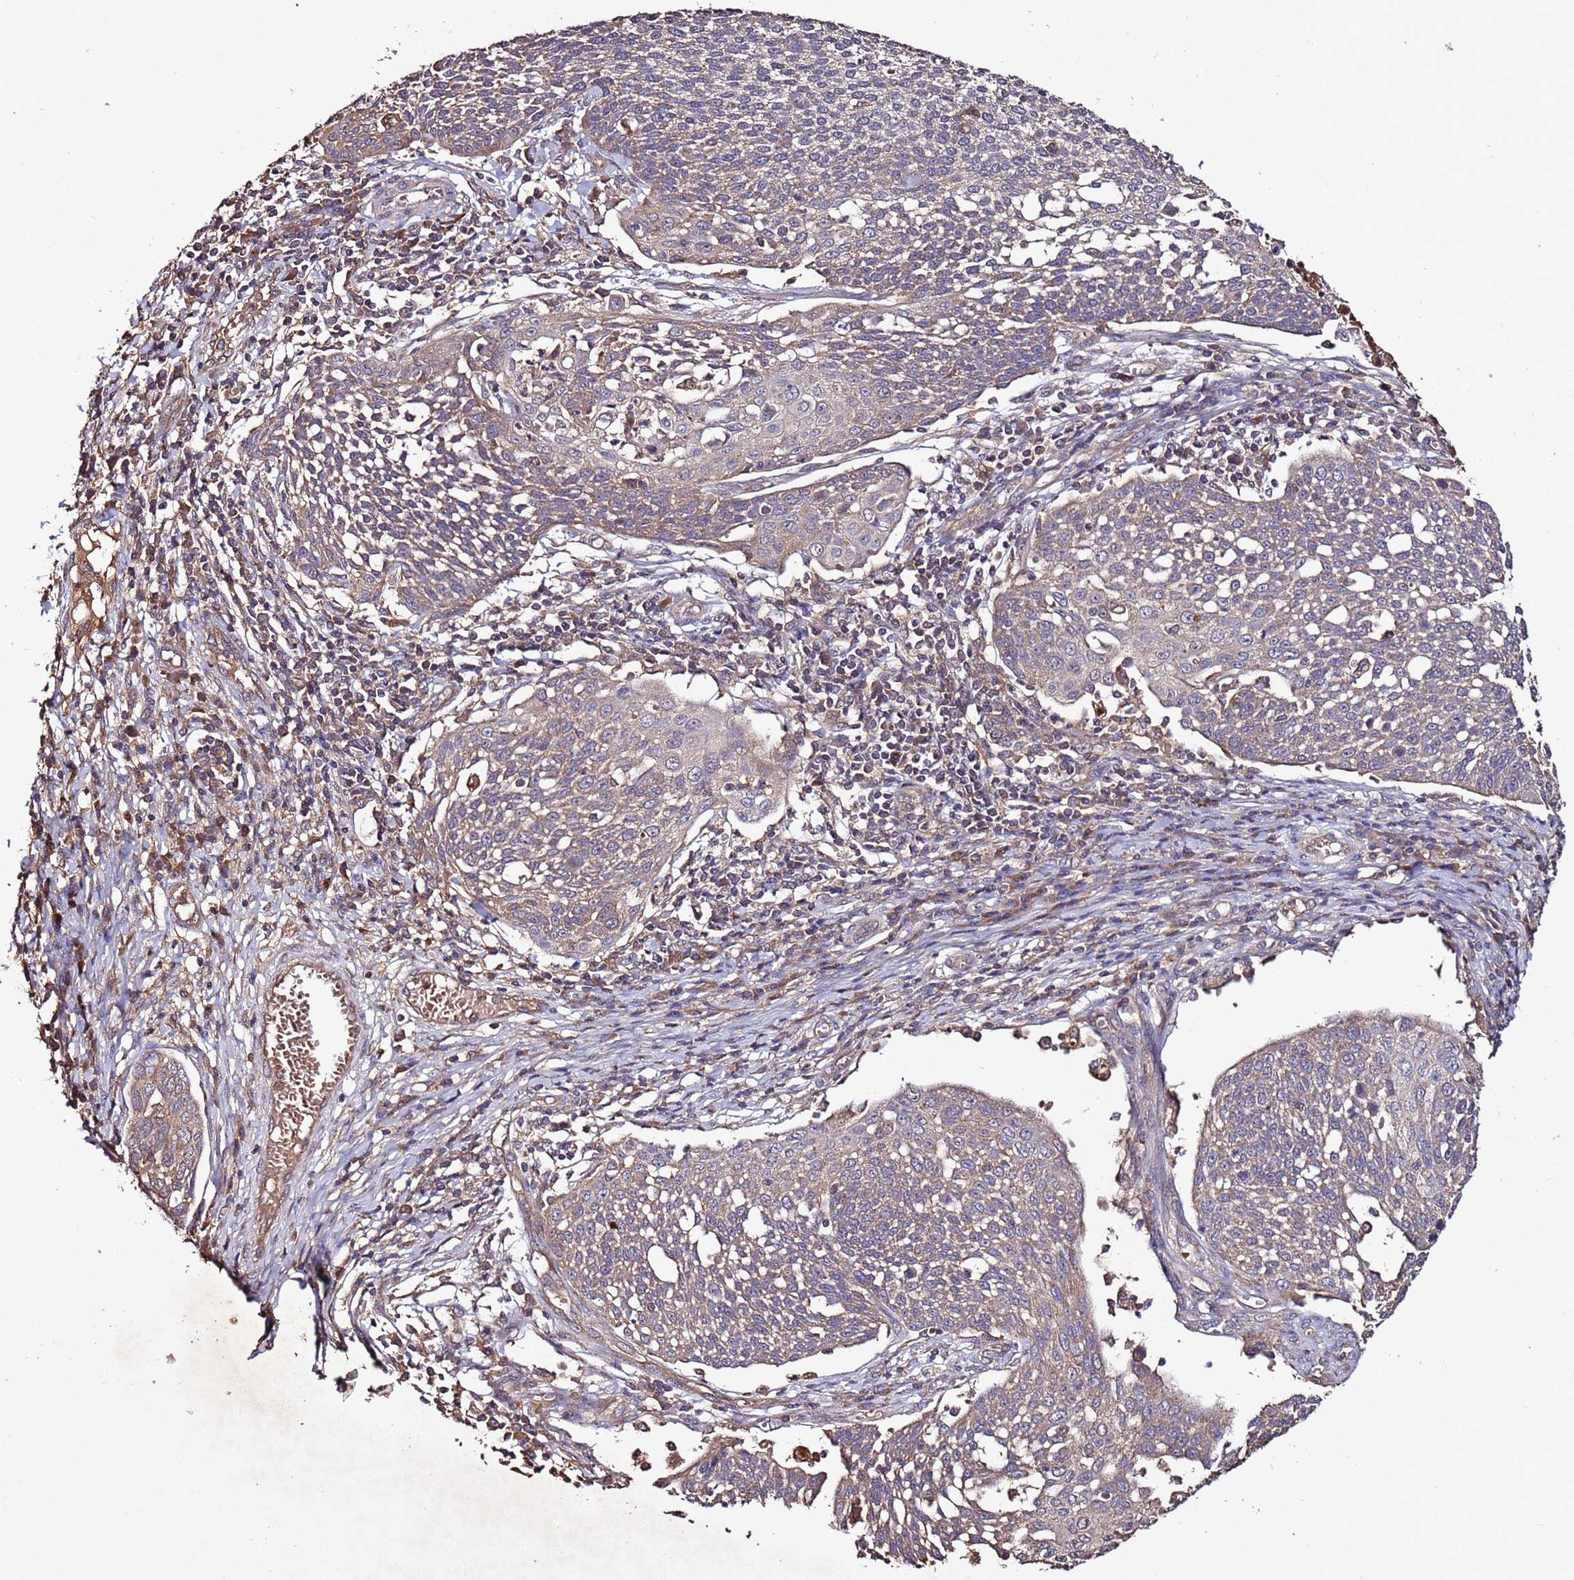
{"staining": {"intensity": "weak", "quantity": ">75%", "location": "cytoplasmic/membranous"}, "tissue": "cervical cancer", "cell_type": "Tumor cells", "image_type": "cancer", "snomed": [{"axis": "morphology", "description": "Squamous cell carcinoma, NOS"}, {"axis": "topography", "description": "Cervix"}], "caption": "Cervical squamous cell carcinoma stained with immunohistochemistry exhibits weak cytoplasmic/membranous staining in approximately >75% of tumor cells.", "gene": "RPS15A", "patient": {"sex": "female", "age": 34}}